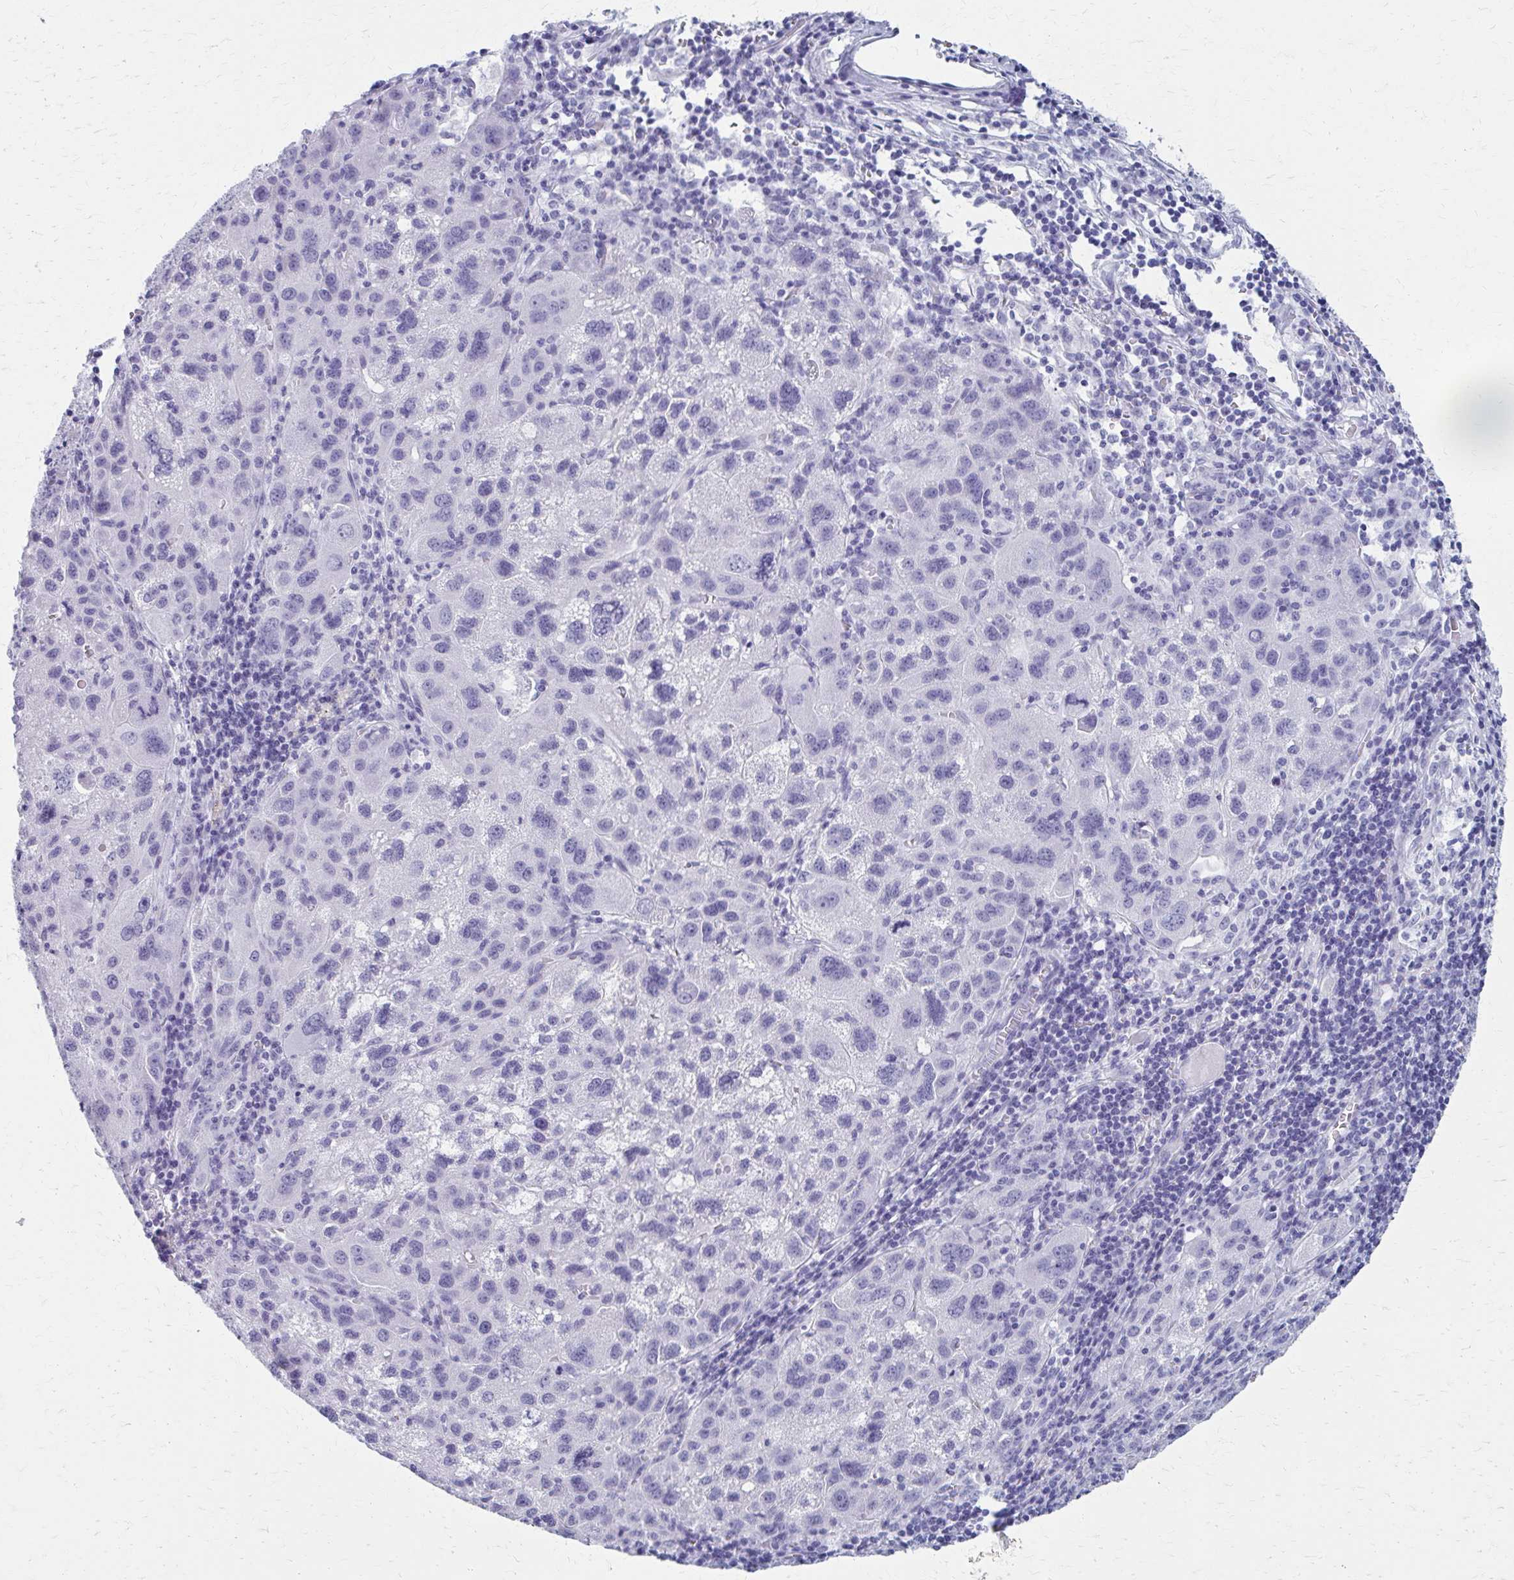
{"staining": {"intensity": "negative", "quantity": "none", "location": "none"}, "tissue": "liver cancer", "cell_type": "Tumor cells", "image_type": "cancer", "snomed": [{"axis": "morphology", "description": "Carcinoma, Hepatocellular, NOS"}, {"axis": "topography", "description": "Liver"}], "caption": "This micrograph is of hepatocellular carcinoma (liver) stained with immunohistochemistry (IHC) to label a protein in brown with the nuclei are counter-stained blue. There is no positivity in tumor cells. The staining was performed using DAB to visualize the protein expression in brown, while the nuclei were stained in blue with hematoxylin (Magnification: 20x).", "gene": "CELF5", "patient": {"sex": "female", "age": 77}}